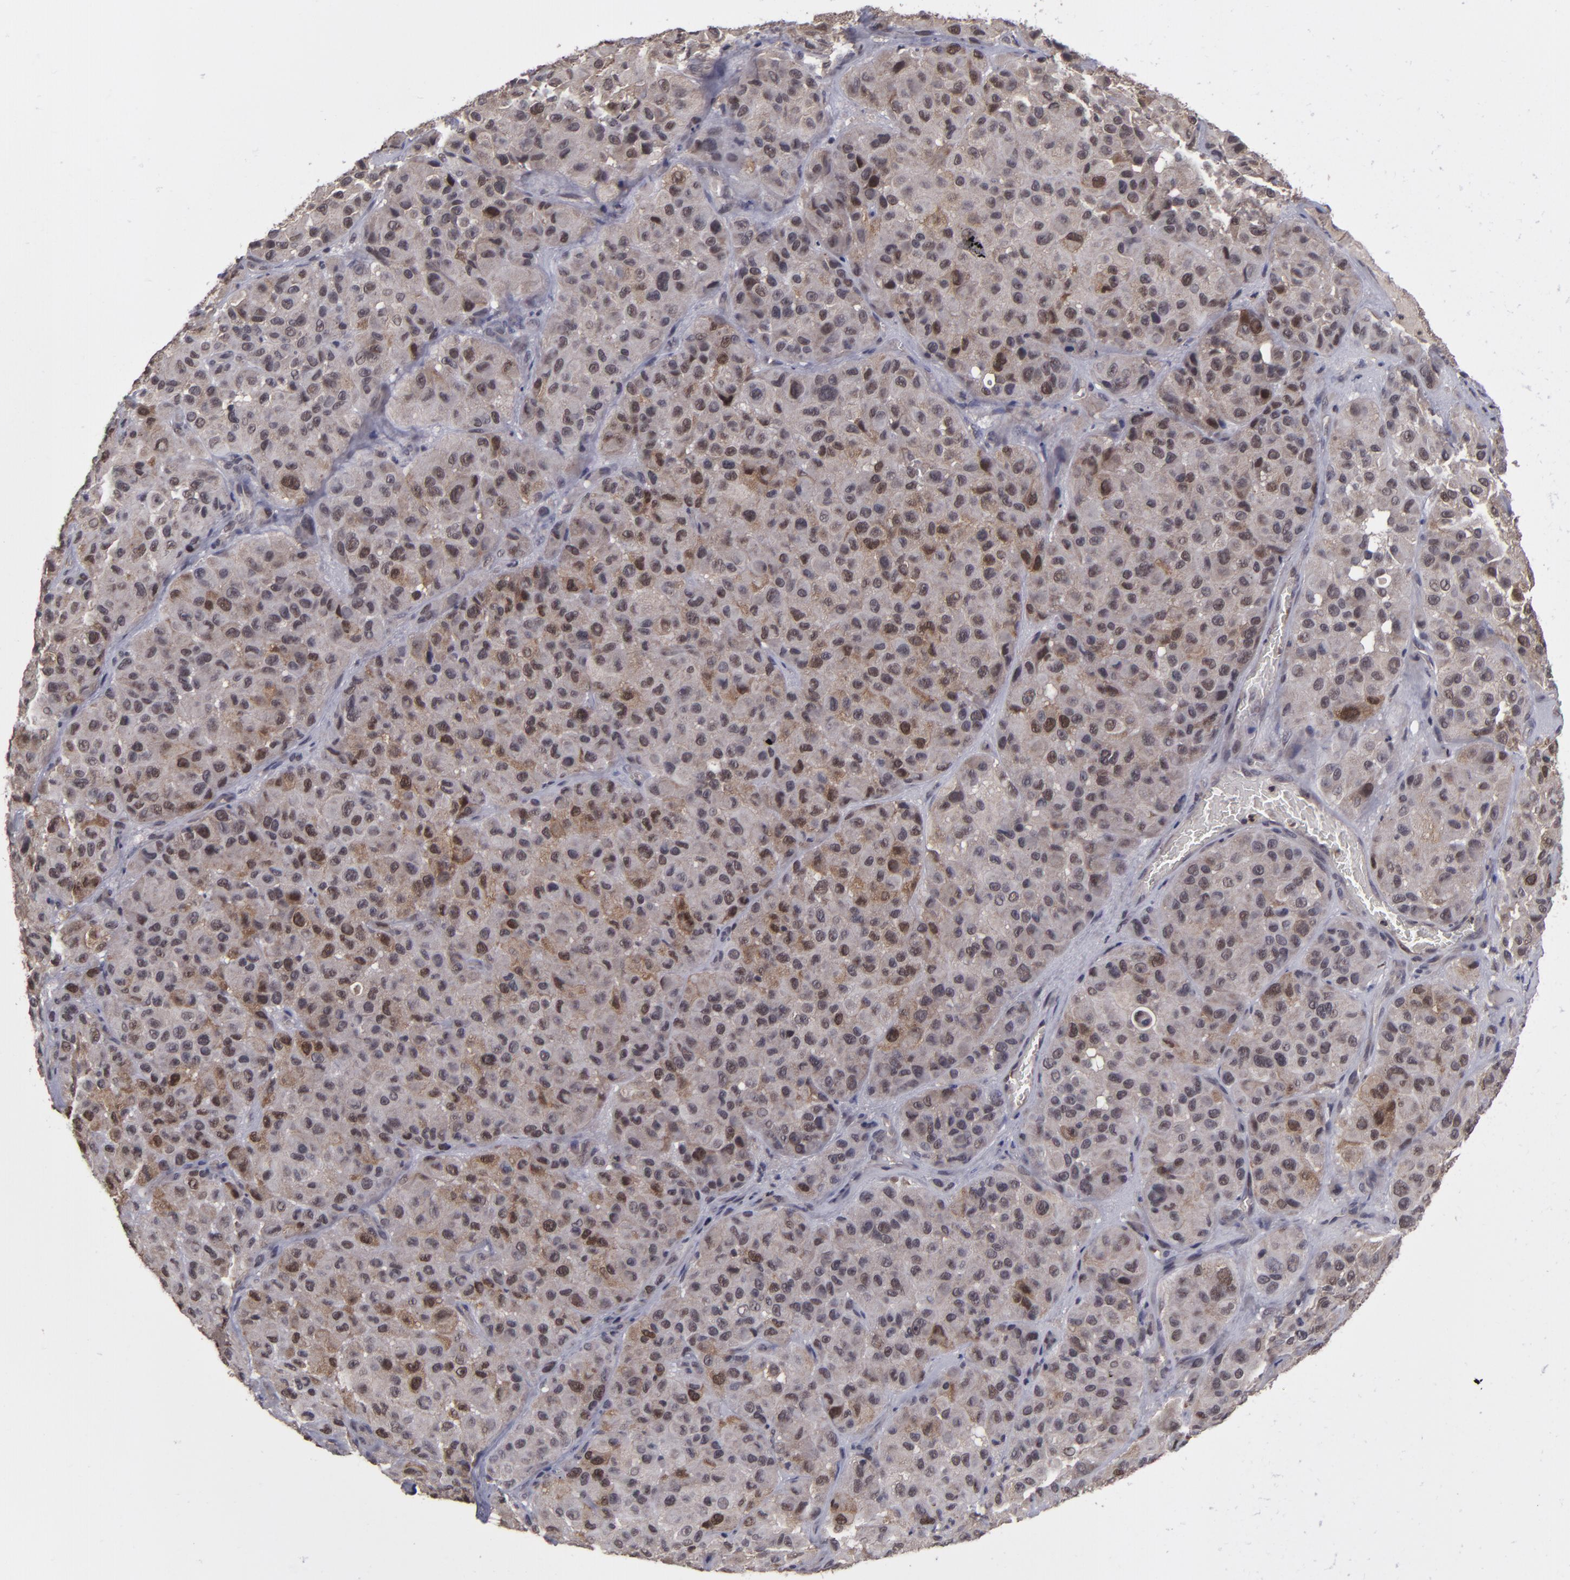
{"staining": {"intensity": "moderate", "quantity": ">75%", "location": "cytoplasmic/membranous,nuclear"}, "tissue": "melanoma", "cell_type": "Tumor cells", "image_type": "cancer", "snomed": [{"axis": "morphology", "description": "Malignant melanoma, NOS"}, {"axis": "topography", "description": "Skin"}], "caption": "A brown stain labels moderate cytoplasmic/membranous and nuclear staining of a protein in human melanoma tumor cells.", "gene": "TYMS", "patient": {"sex": "female", "age": 21}}